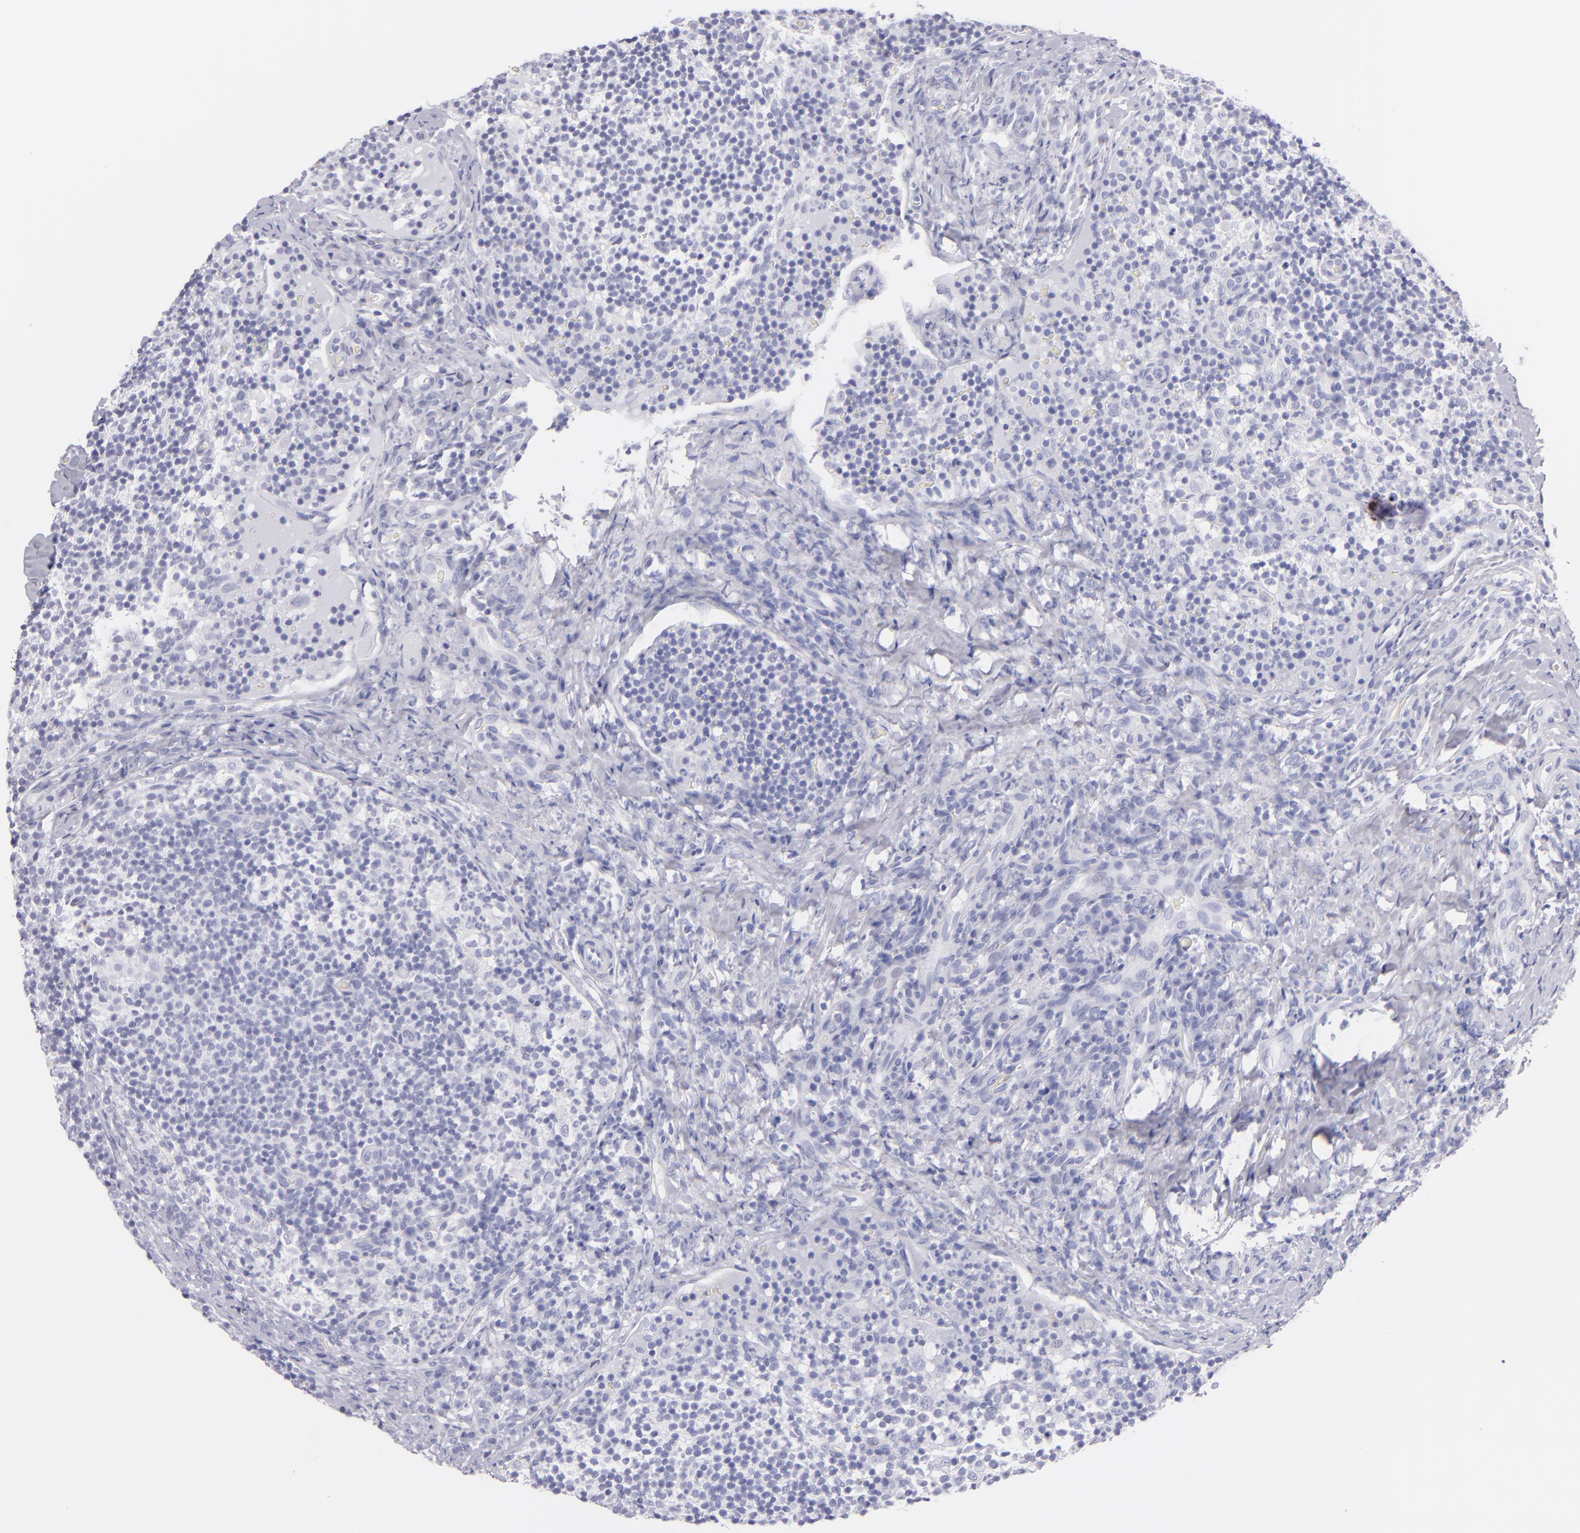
{"staining": {"intensity": "negative", "quantity": "none", "location": "none"}, "tissue": "lymph node", "cell_type": "Germinal center cells", "image_type": "normal", "snomed": [{"axis": "morphology", "description": "Normal tissue, NOS"}, {"axis": "morphology", "description": "Inflammation, NOS"}, {"axis": "topography", "description": "Lymph node"}], "caption": "Germinal center cells are negative for protein expression in unremarkable human lymph node. The staining is performed using DAB brown chromogen with nuclei counter-stained in using hematoxylin.", "gene": "PRPH", "patient": {"sex": "male", "age": 46}}